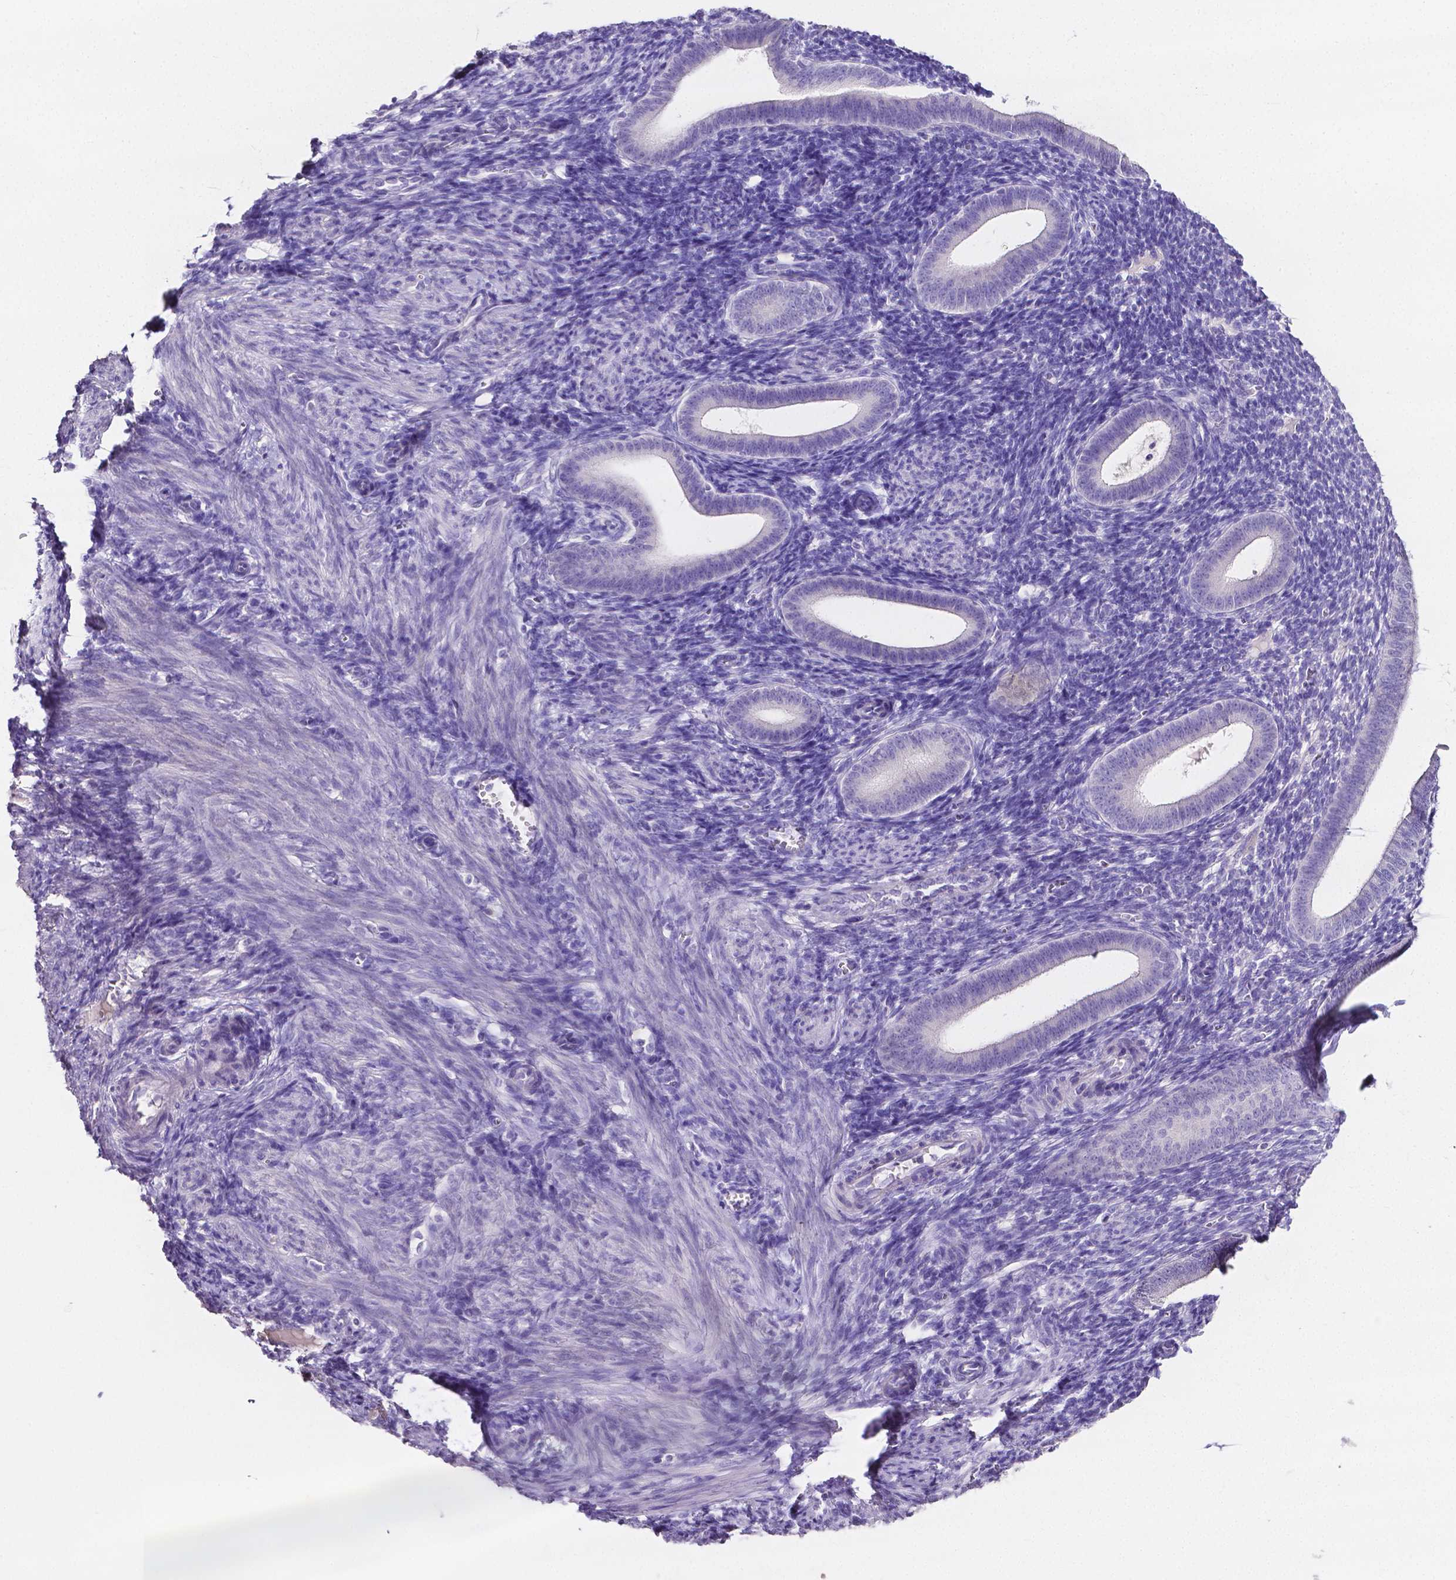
{"staining": {"intensity": "negative", "quantity": "none", "location": "none"}, "tissue": "endometrium", "cell_type": "Cells in endometrial stroma", "image_type": "normal", "snomed": [{"axis": "morphology", "description": "Normal tissue, NOS"}, {"axis": "topography", "description": "Endometrium"}], "caption": "An IHC micrograph of benign endometrium is shown. There is no staining in cells in endometrial stroma of endometrium. The staining is performed using DAB (3,3'-diaminobenzidine) brown chromogen with nuclei counter-stained in using hematoxylin.", "gene": "SLC22A2", "patient": {"sex": "female", "age": 25}}